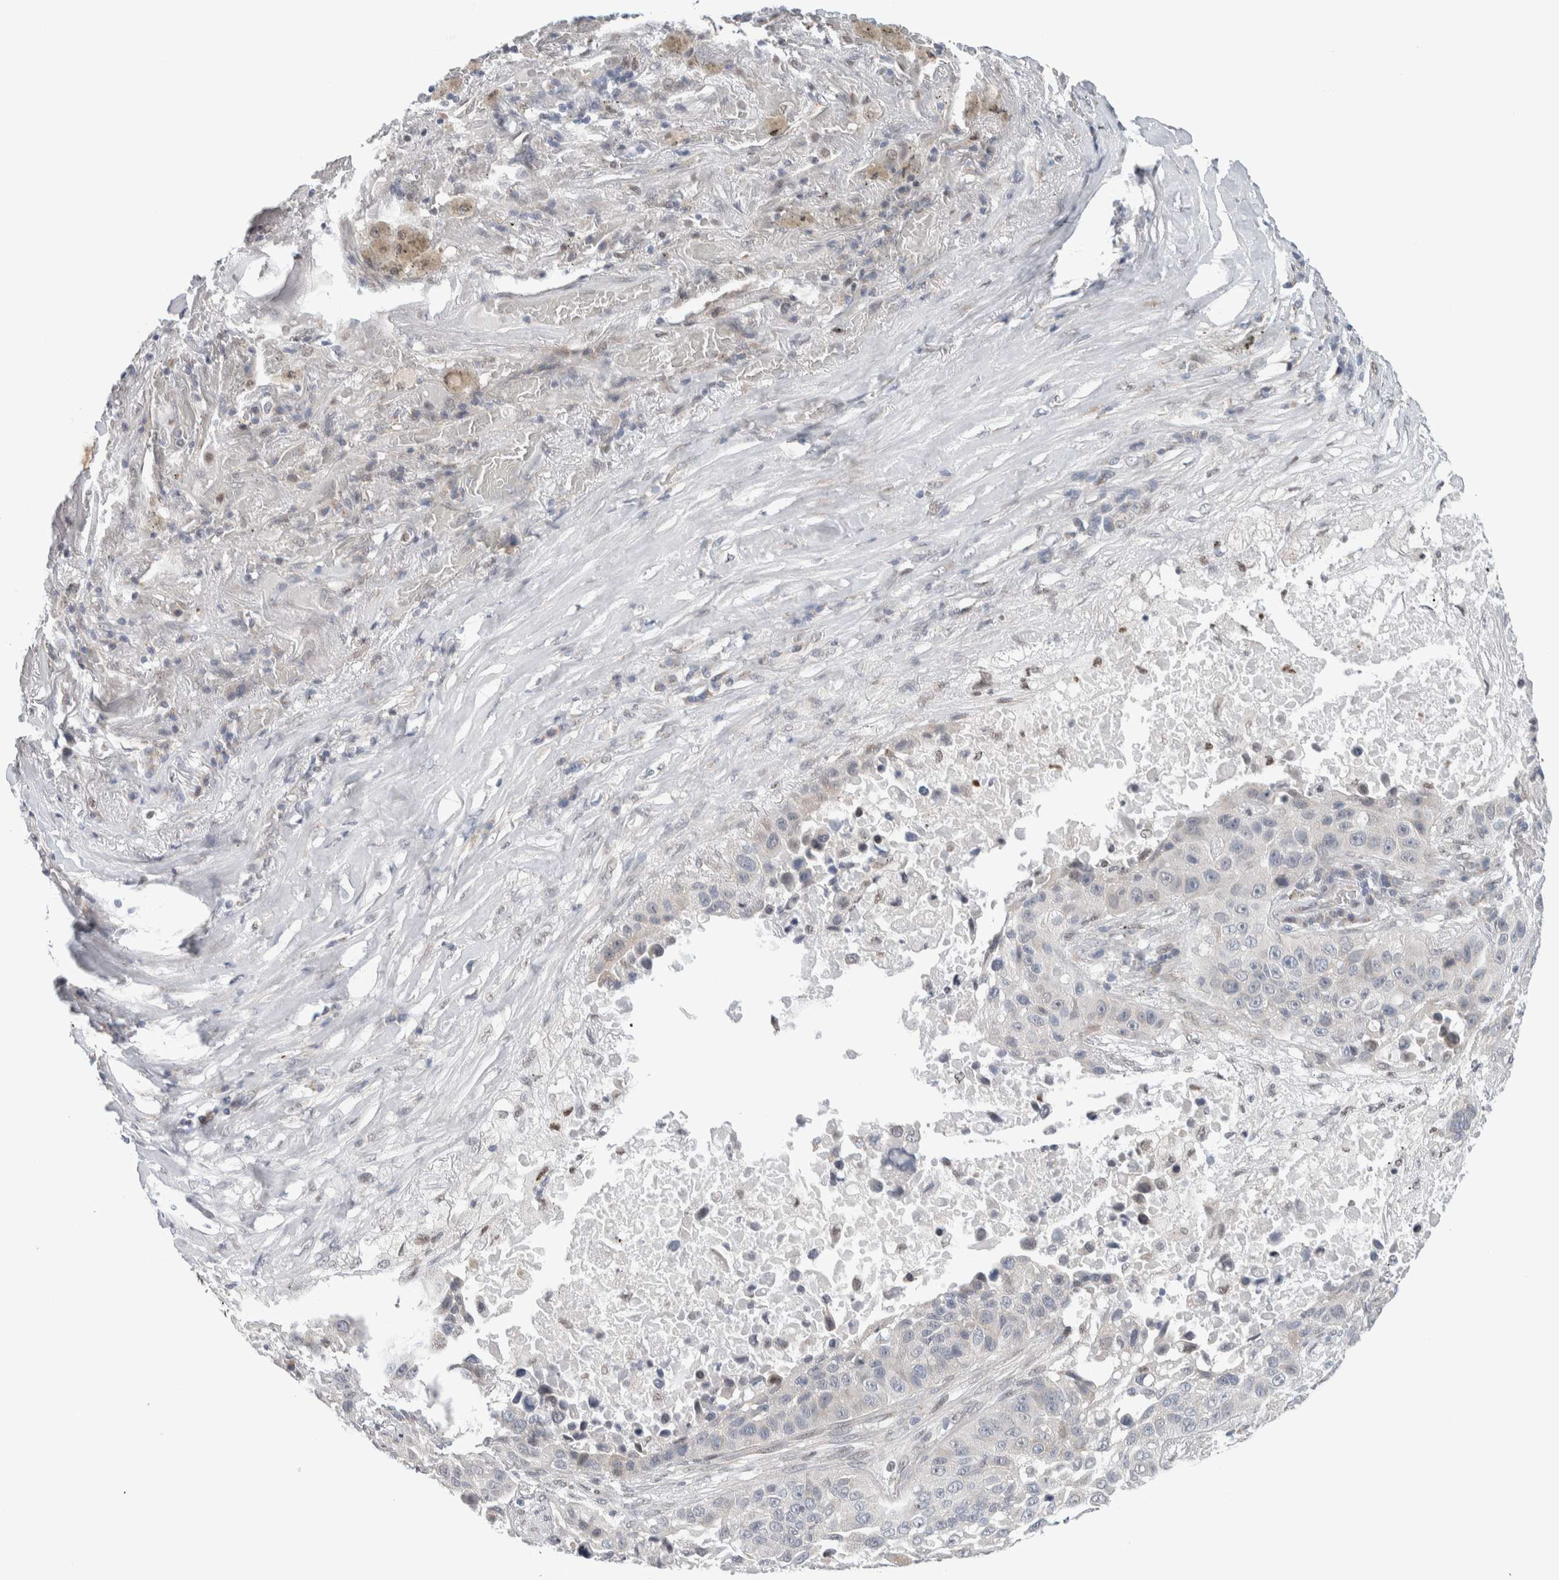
{"staining": {"intensity": "negative", "quantity": "none", "location": "none"}, "tissue": "lung cancer", "cell_type": "Tumor cells", "image_type": "cancer", "snomed": [{"axis": "morphology", "description": "Squamous cell carcinoma, NOS"}, {"axis": "topography", "description": "Lung"}], "caption": "High power microscopy image of an immunohistochemistry (IHC) image of squamous cell carcinoma (lung), revealing no significant expression in tumor cells.", "gene": "NEUROD1", "patient": {"sex": "male", "age": 57}}